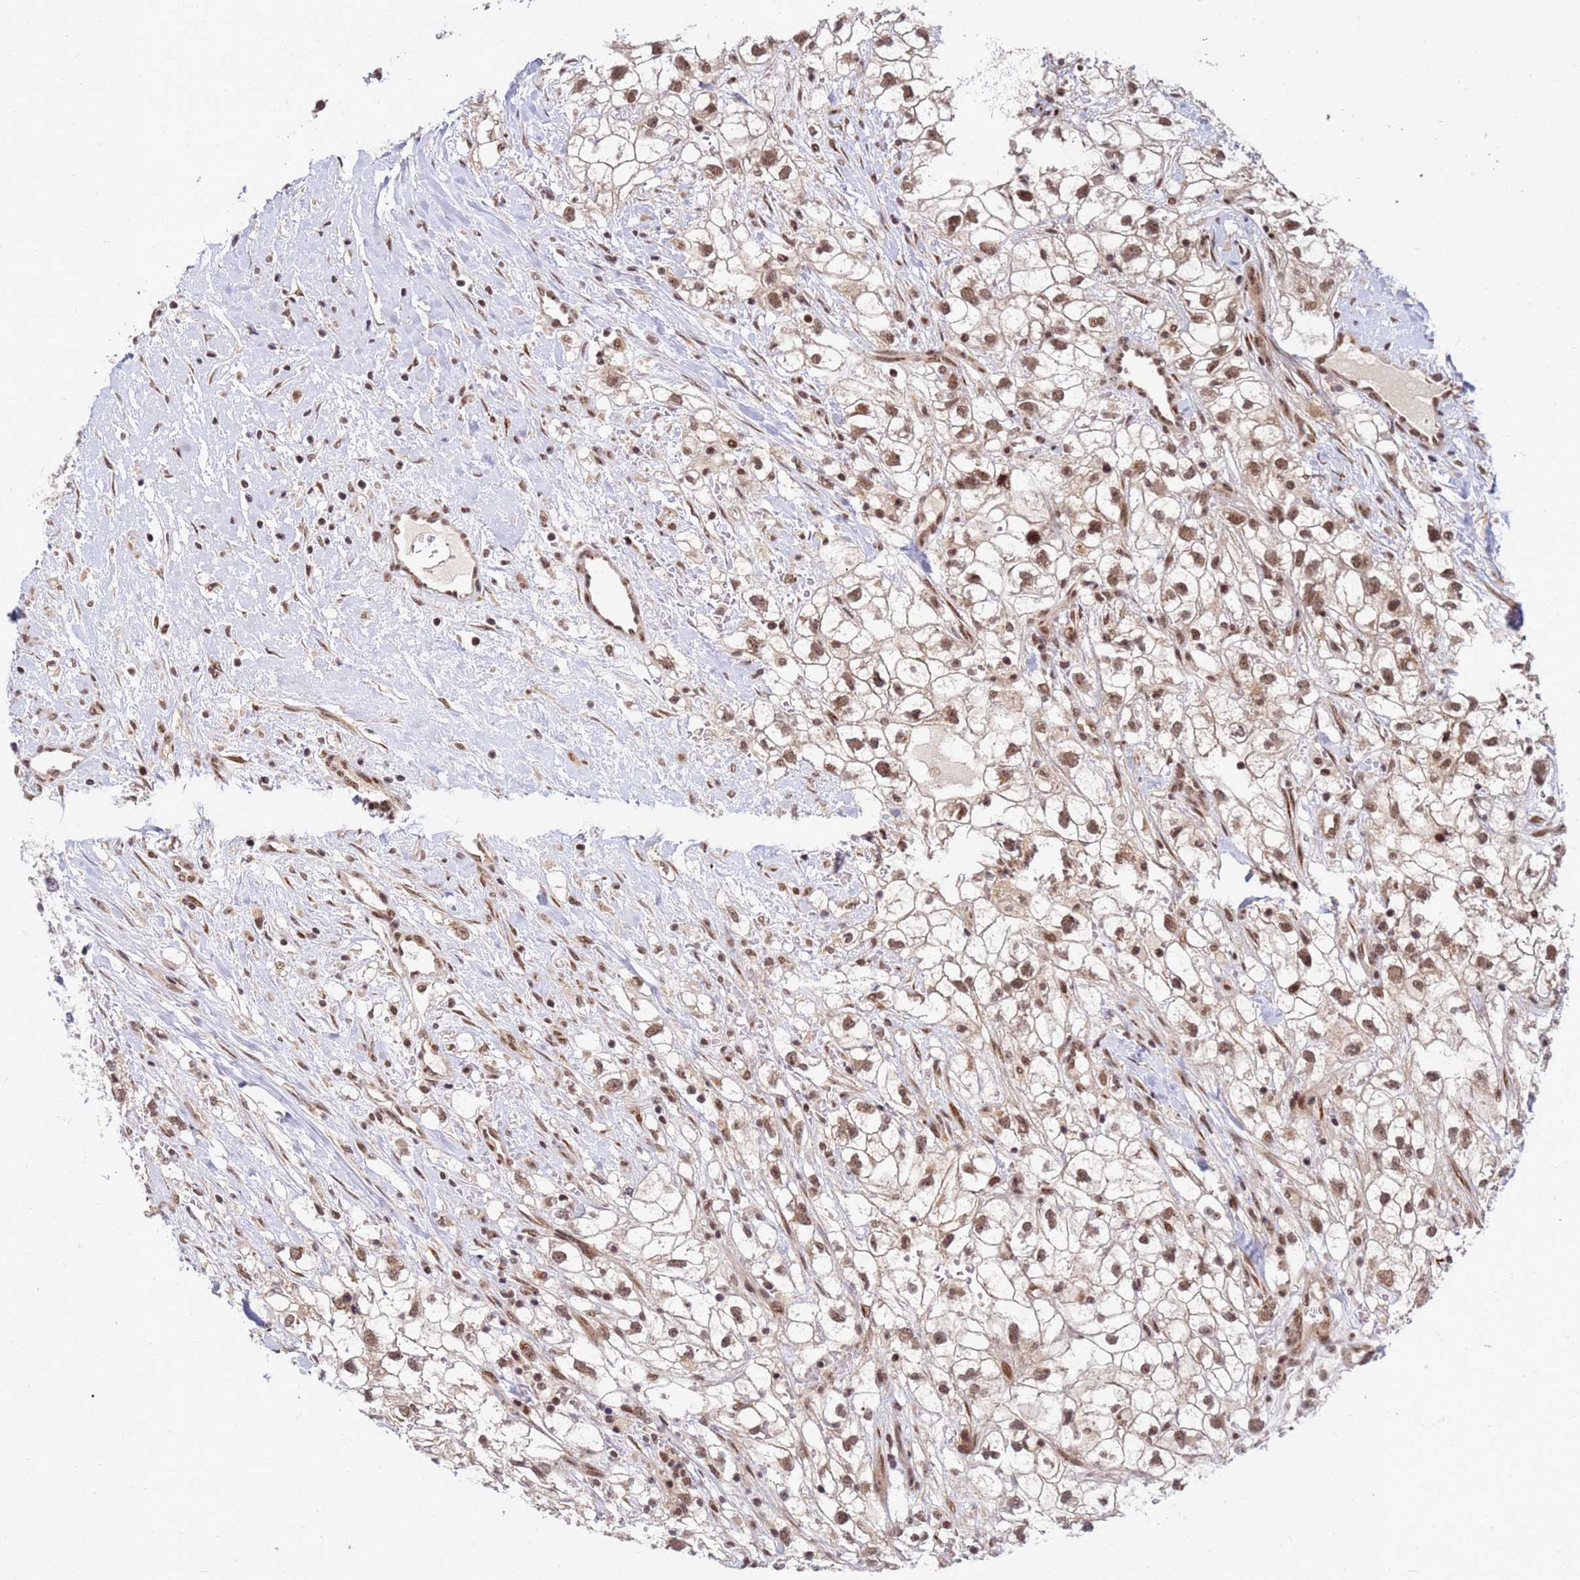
{"staining": {"intensity": "moderate", "quantity": ">75%", "location": "nuclear"}, "tissue": "renal cancer", "cell_type": "Tumor cells", "image_type": "cancer", "snomed": [{"axis": "morphology", "description": "Adenocarcinoma, NOS"}, {"axis": "topography", "description": "Kidney"}], "caption": "High-magnification brightfield microscopy of renal adenocarcinoma stained with DAB (brown) and counterstained with hematoxylin (blue). tumor cells exhibit moderate nuclear staining is identified in approximately>75% of cells. (DAB IHC, brown staining for protein, blue staining for nuclei).", "gene": "NCBP2", "patient": {"sex": "male", "age": 59}}